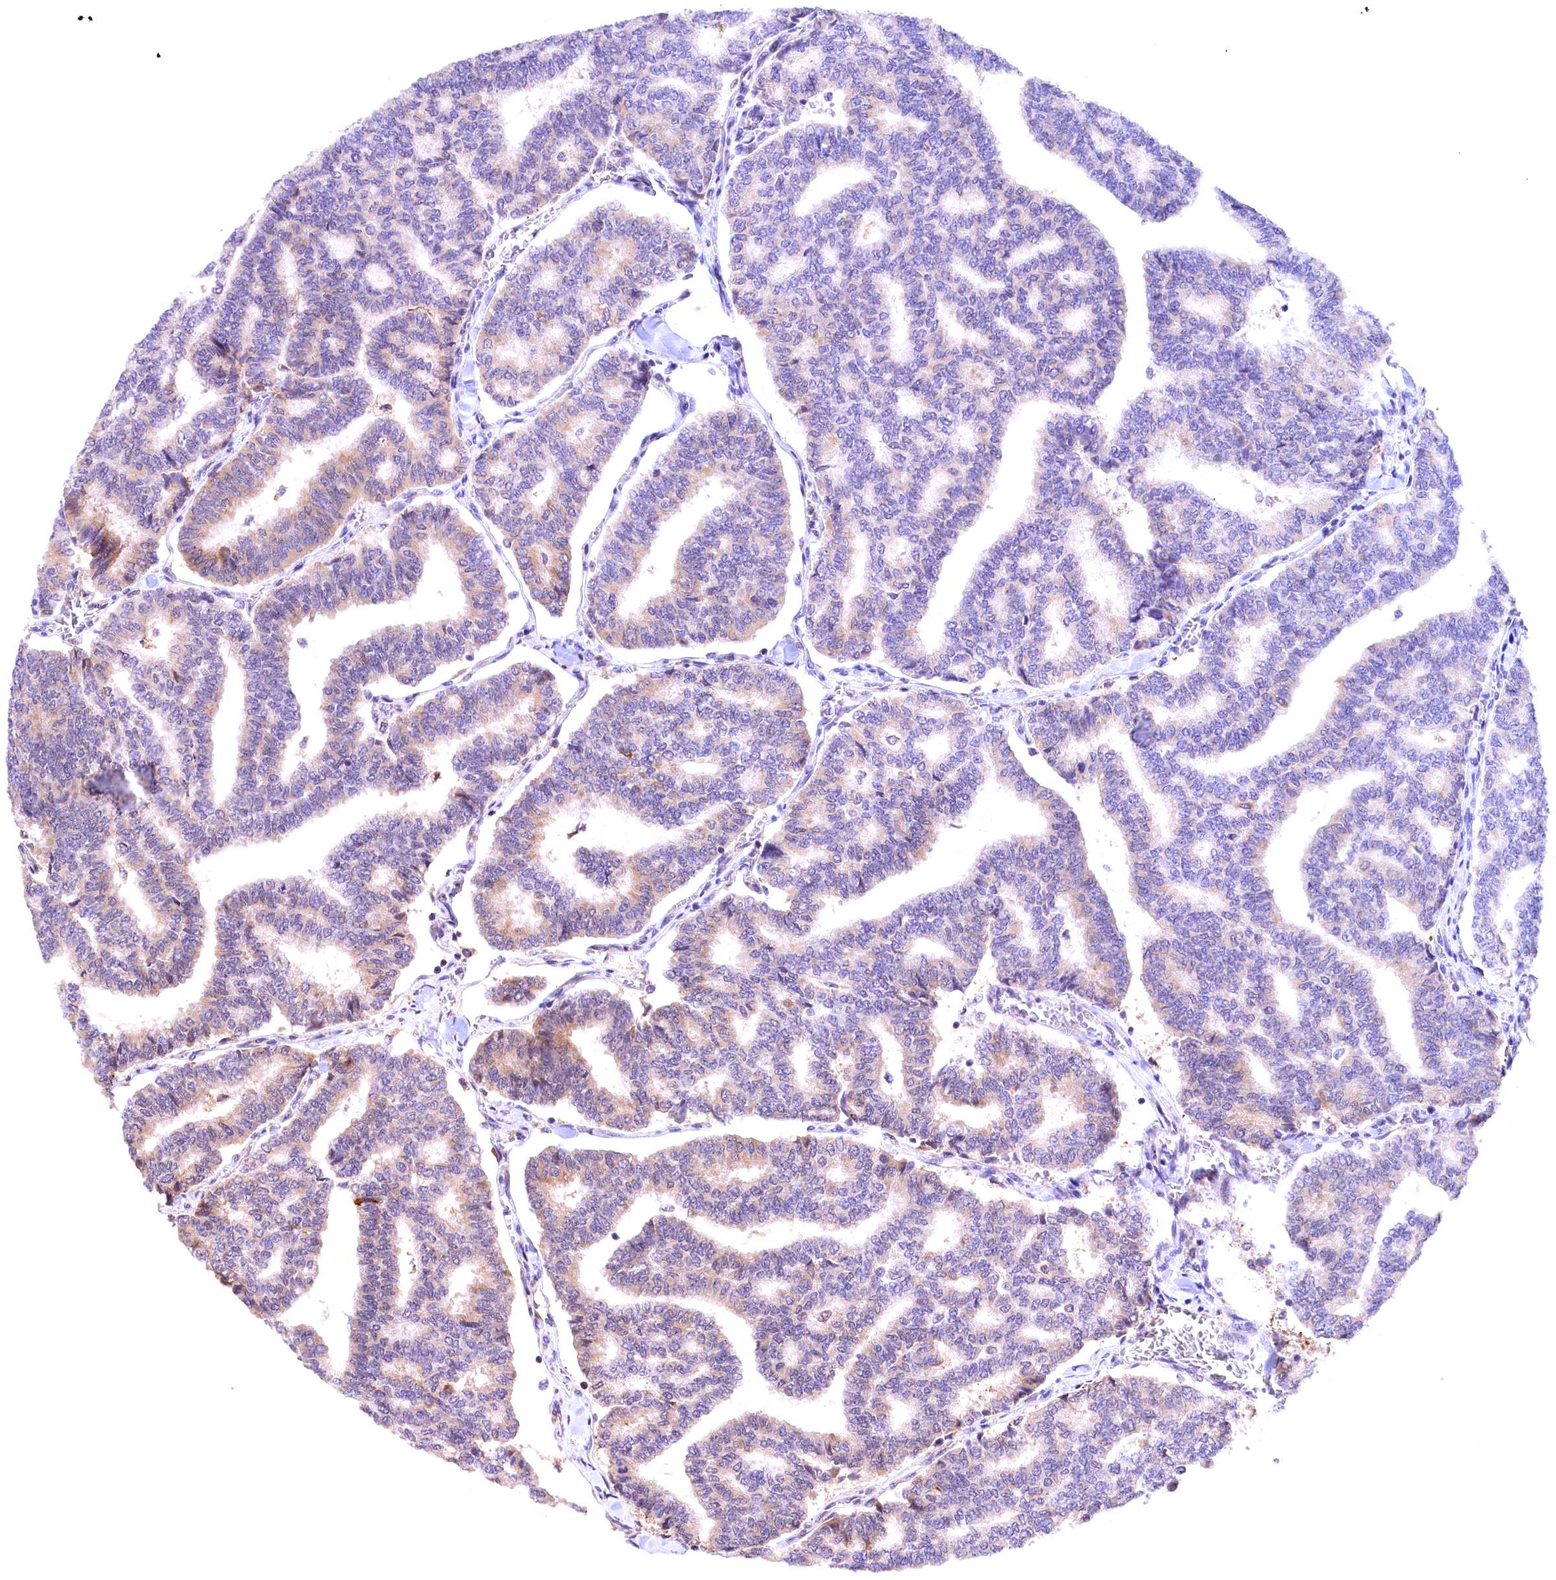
{"staining": {"intensity": "weak", "quantity": "<25%", "location": "cytoplasmic/membranous"}, "tissue": "thyroid cancer", "cell_type": "Tumor cells", "image_type": "cancer", "snomed": [{"axis": "morphology", "description": "Papillary adenocarcinoma, NOS"}, {"axis": "topography", "description": "Thyroid gland"}], "caption": "Protein analysis of thyroid papillary adenocarcinoma reveals no significant positivity in tumor cells.", "gene": "FBXO45", "patient": {"sex": "female", "age": 35}}